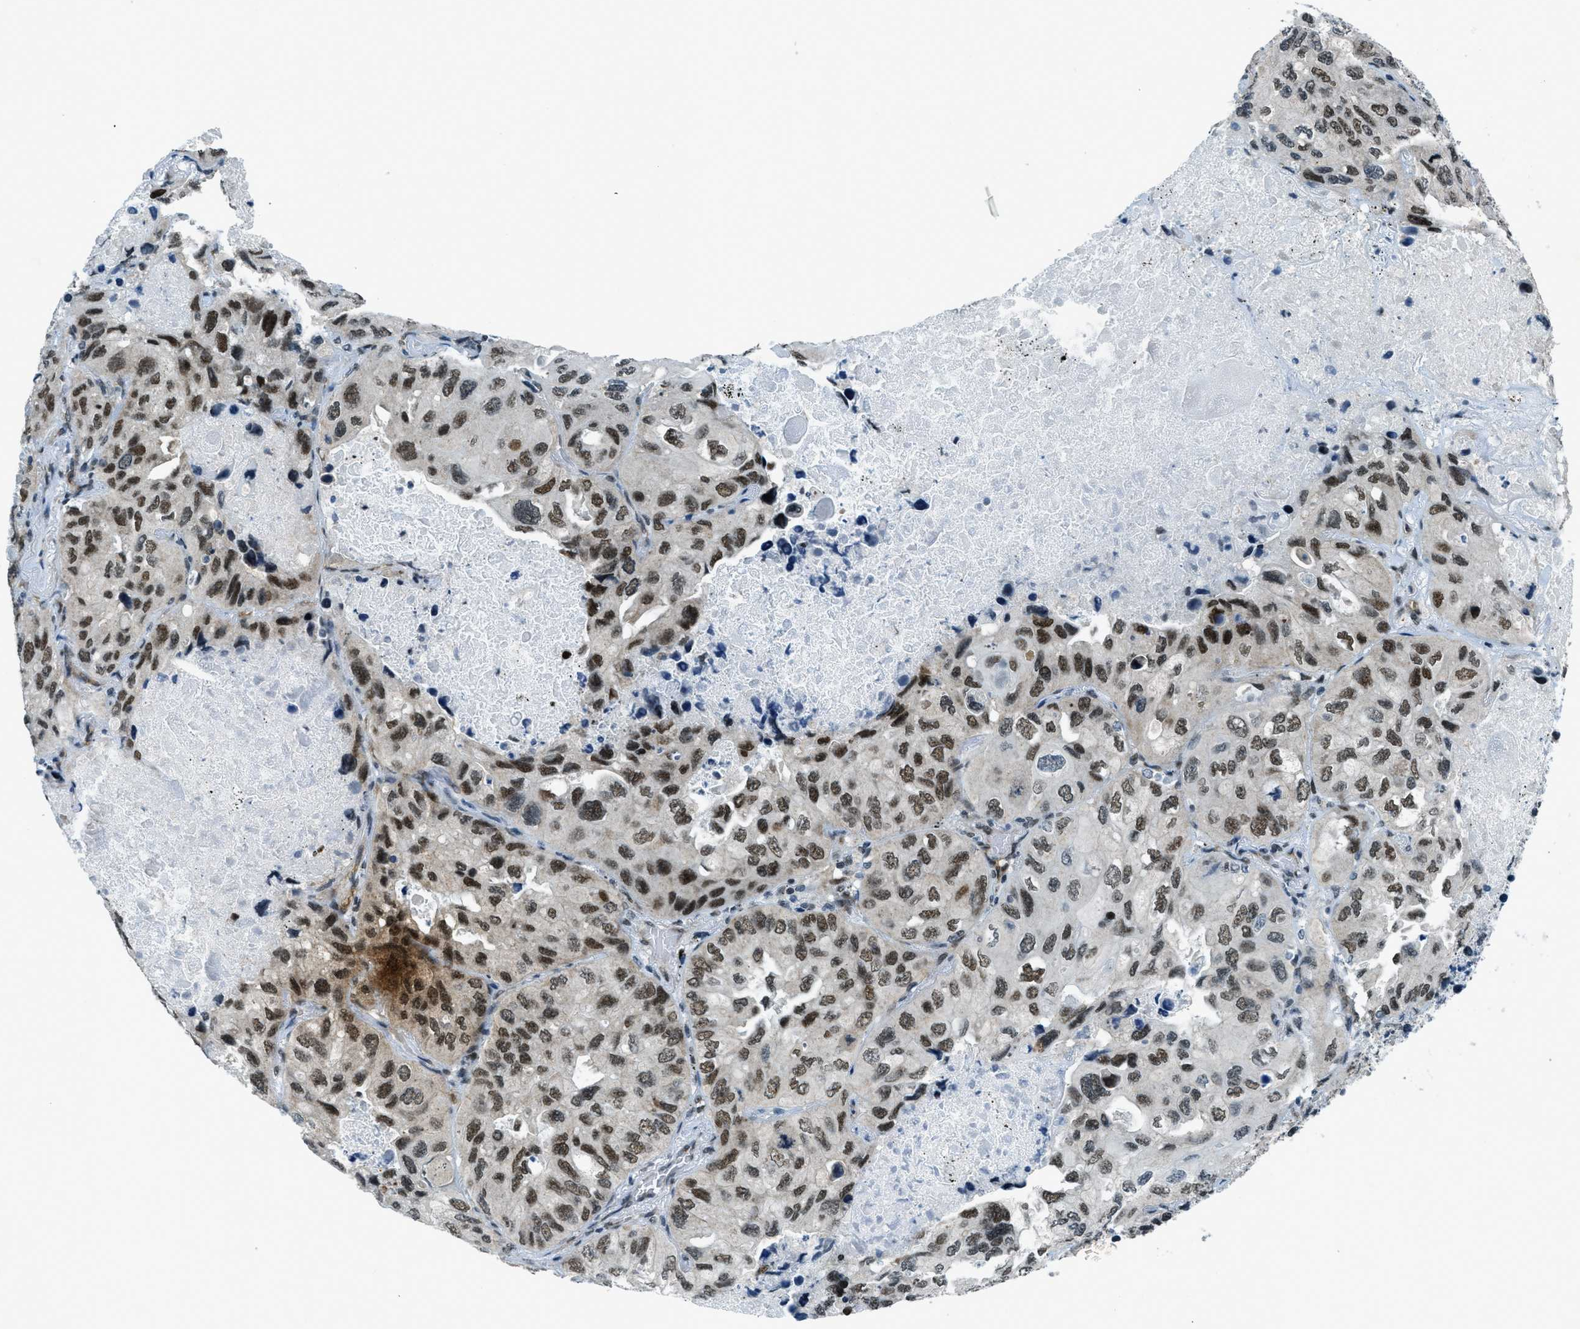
{"staining": {"intensity": "moderate", "quantity": ">75%", "location": "nuclear"}, "tissue": "lung cancer", "cell_type": "Tumor cells", "image_type": "cancer", "snomed": [{"axis": "morphology", "description": "Squamous cell carcinoma, NOS"}, {"axis": "topography", "description": "Lung"}], "caption": "Moderate nuclear protein positivity is identified in about >75% of tumor cells in lung cancer.", "gene": "KLF6", "patient": {"sex": "female", "age": 73}}